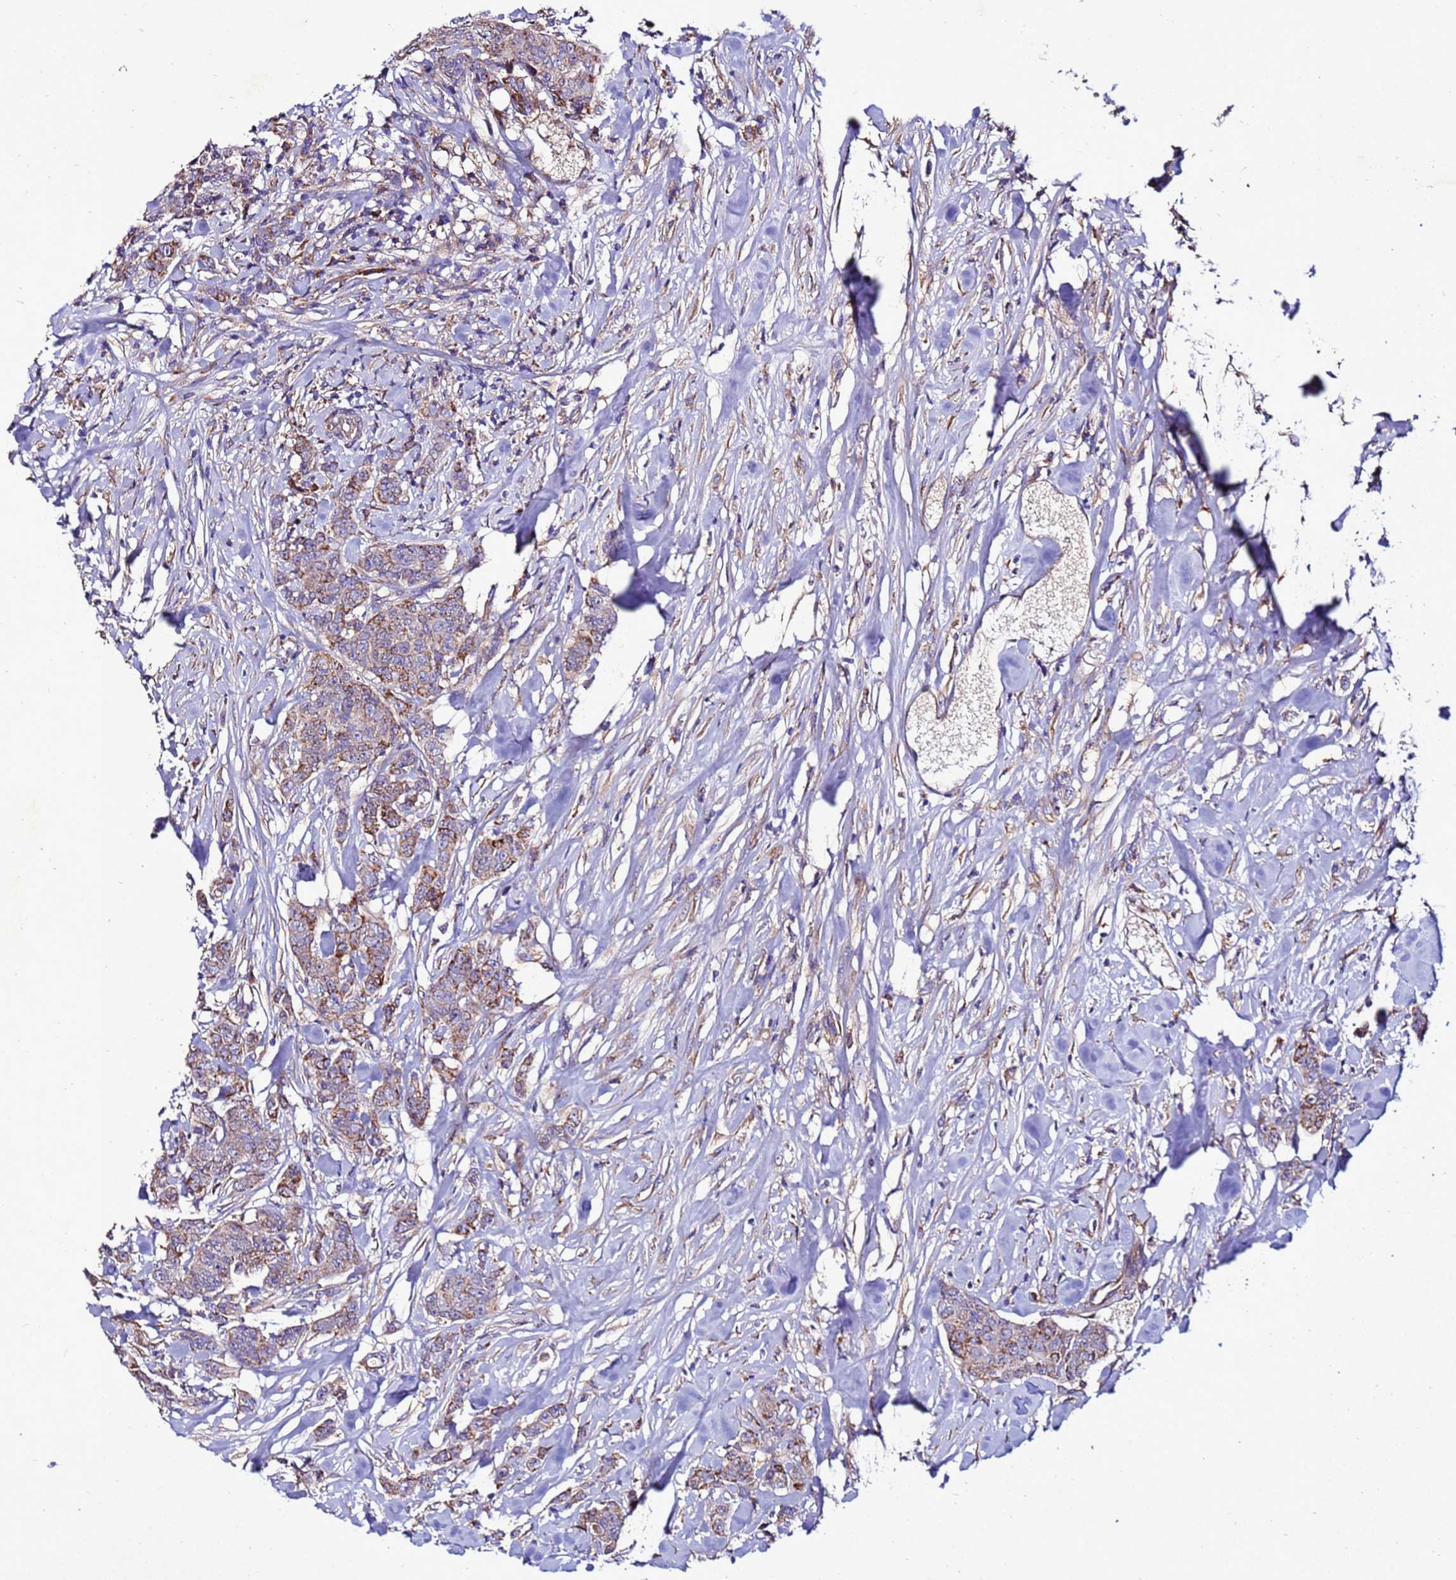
{"staining": {"intensity": "moderate", "quantity": "<25%", "location": "cytoplasmic/membranous"}, "tissue": "breast cancer", "cell_type": "Tumor cells", "image_type": "cancer", "snomed": [{"axis": "morphology", "description": "Duct carcinoma"}, {"axis": "topography", "description": "Breast"}], "caption": "Human breast cancer stained with a protein marker displays moderate staining in tumor cells.", "gene": "ANTKMT", "patient": {"sex": "female", "age": 40}}